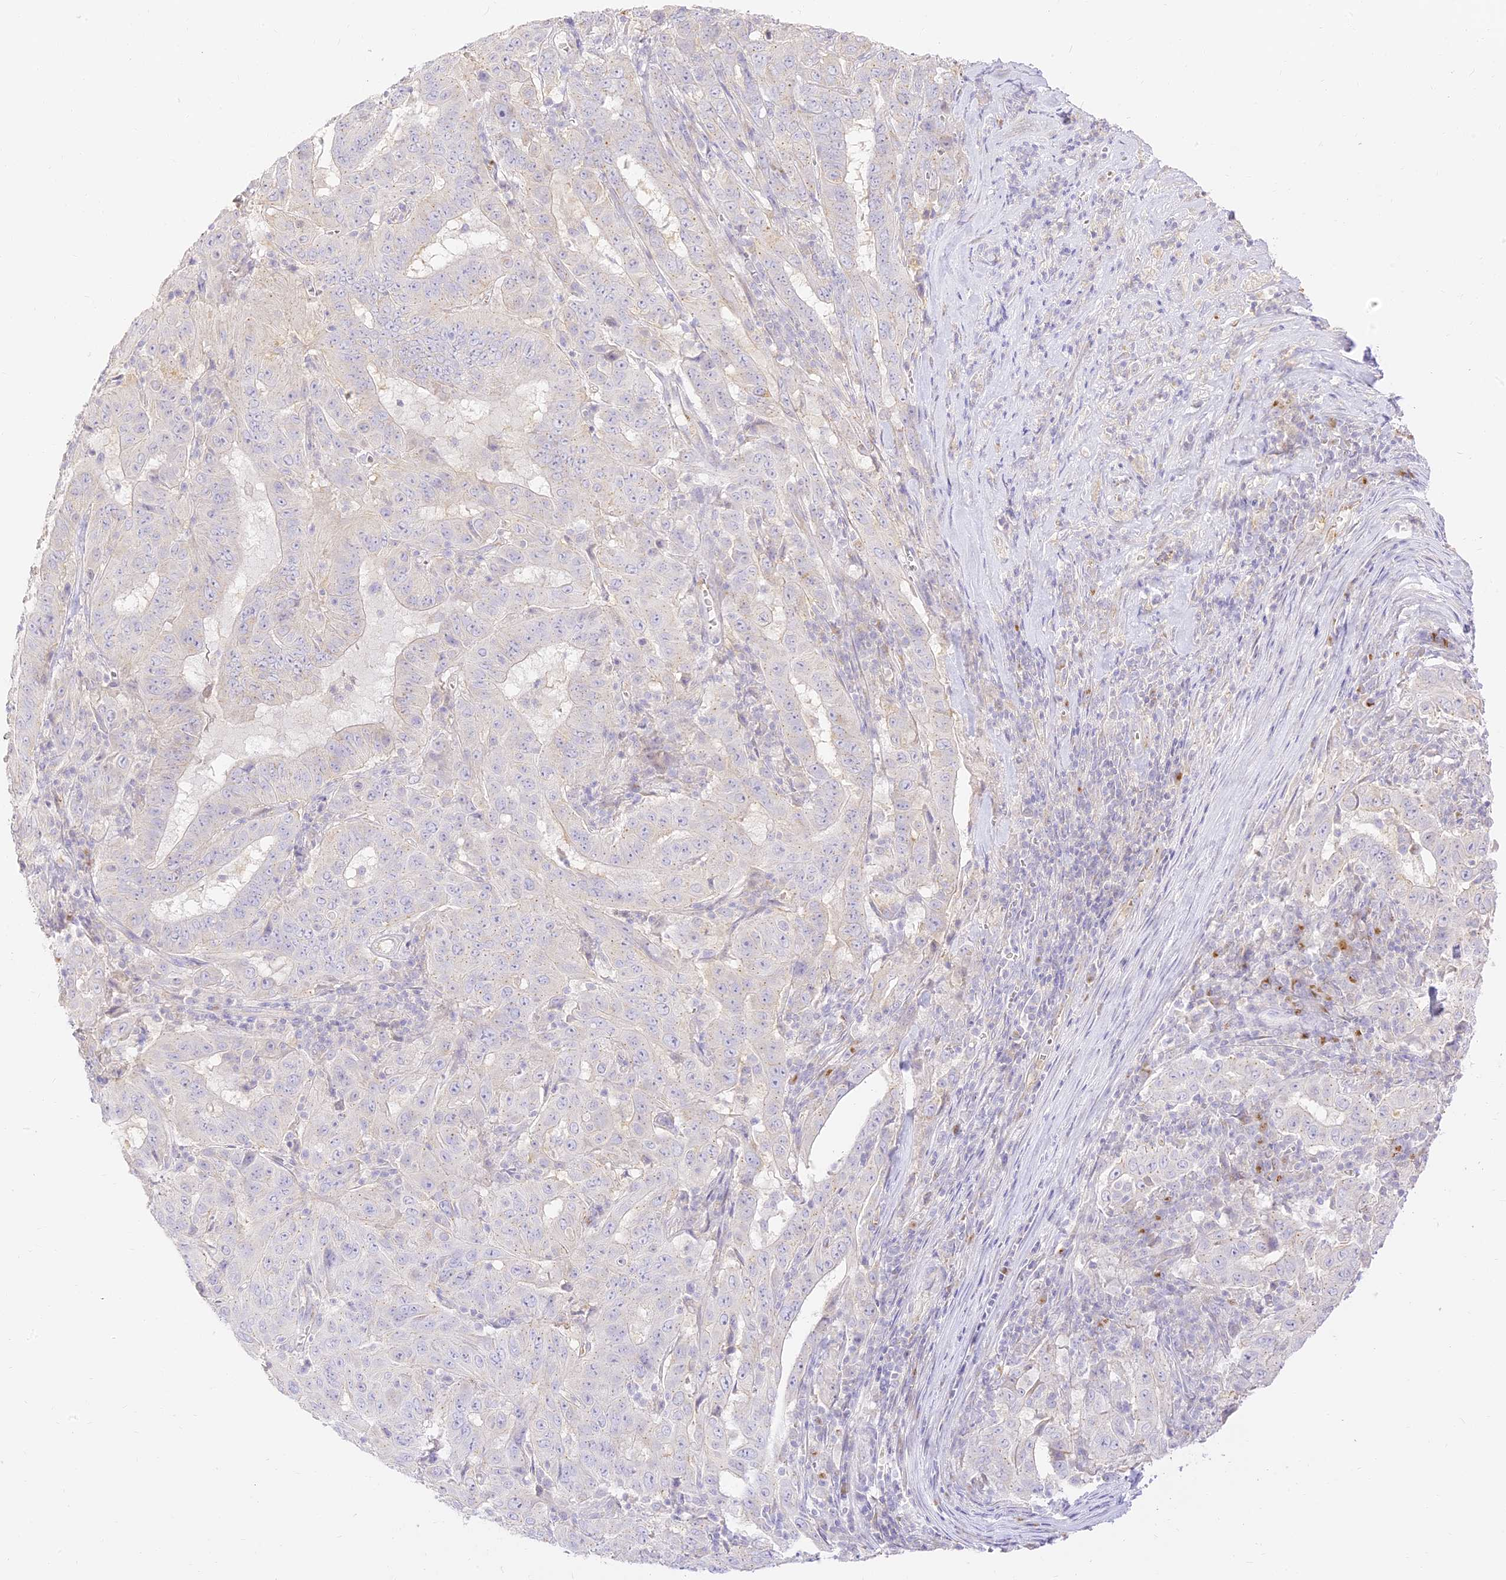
{"staining": {"intensity": "negative", "quantity": "none", "location": "none"}, "tissue": "pancreatic cancer", "cell_type": "Tumor cells", "image_type": "cancer", "snomed": [{"axis": "morphology", "description": "Adenocarcinoma, NOS"}, {"axis": "topography", "description": "Pancreas"}], "caption": "DAB immunohistochemical staining of human pancreatic cancer (adenocarcinoma) shows no significant expression in tumor cells.", "gene": "SEC13", "patient": {"sex": "male", "age": 63}}